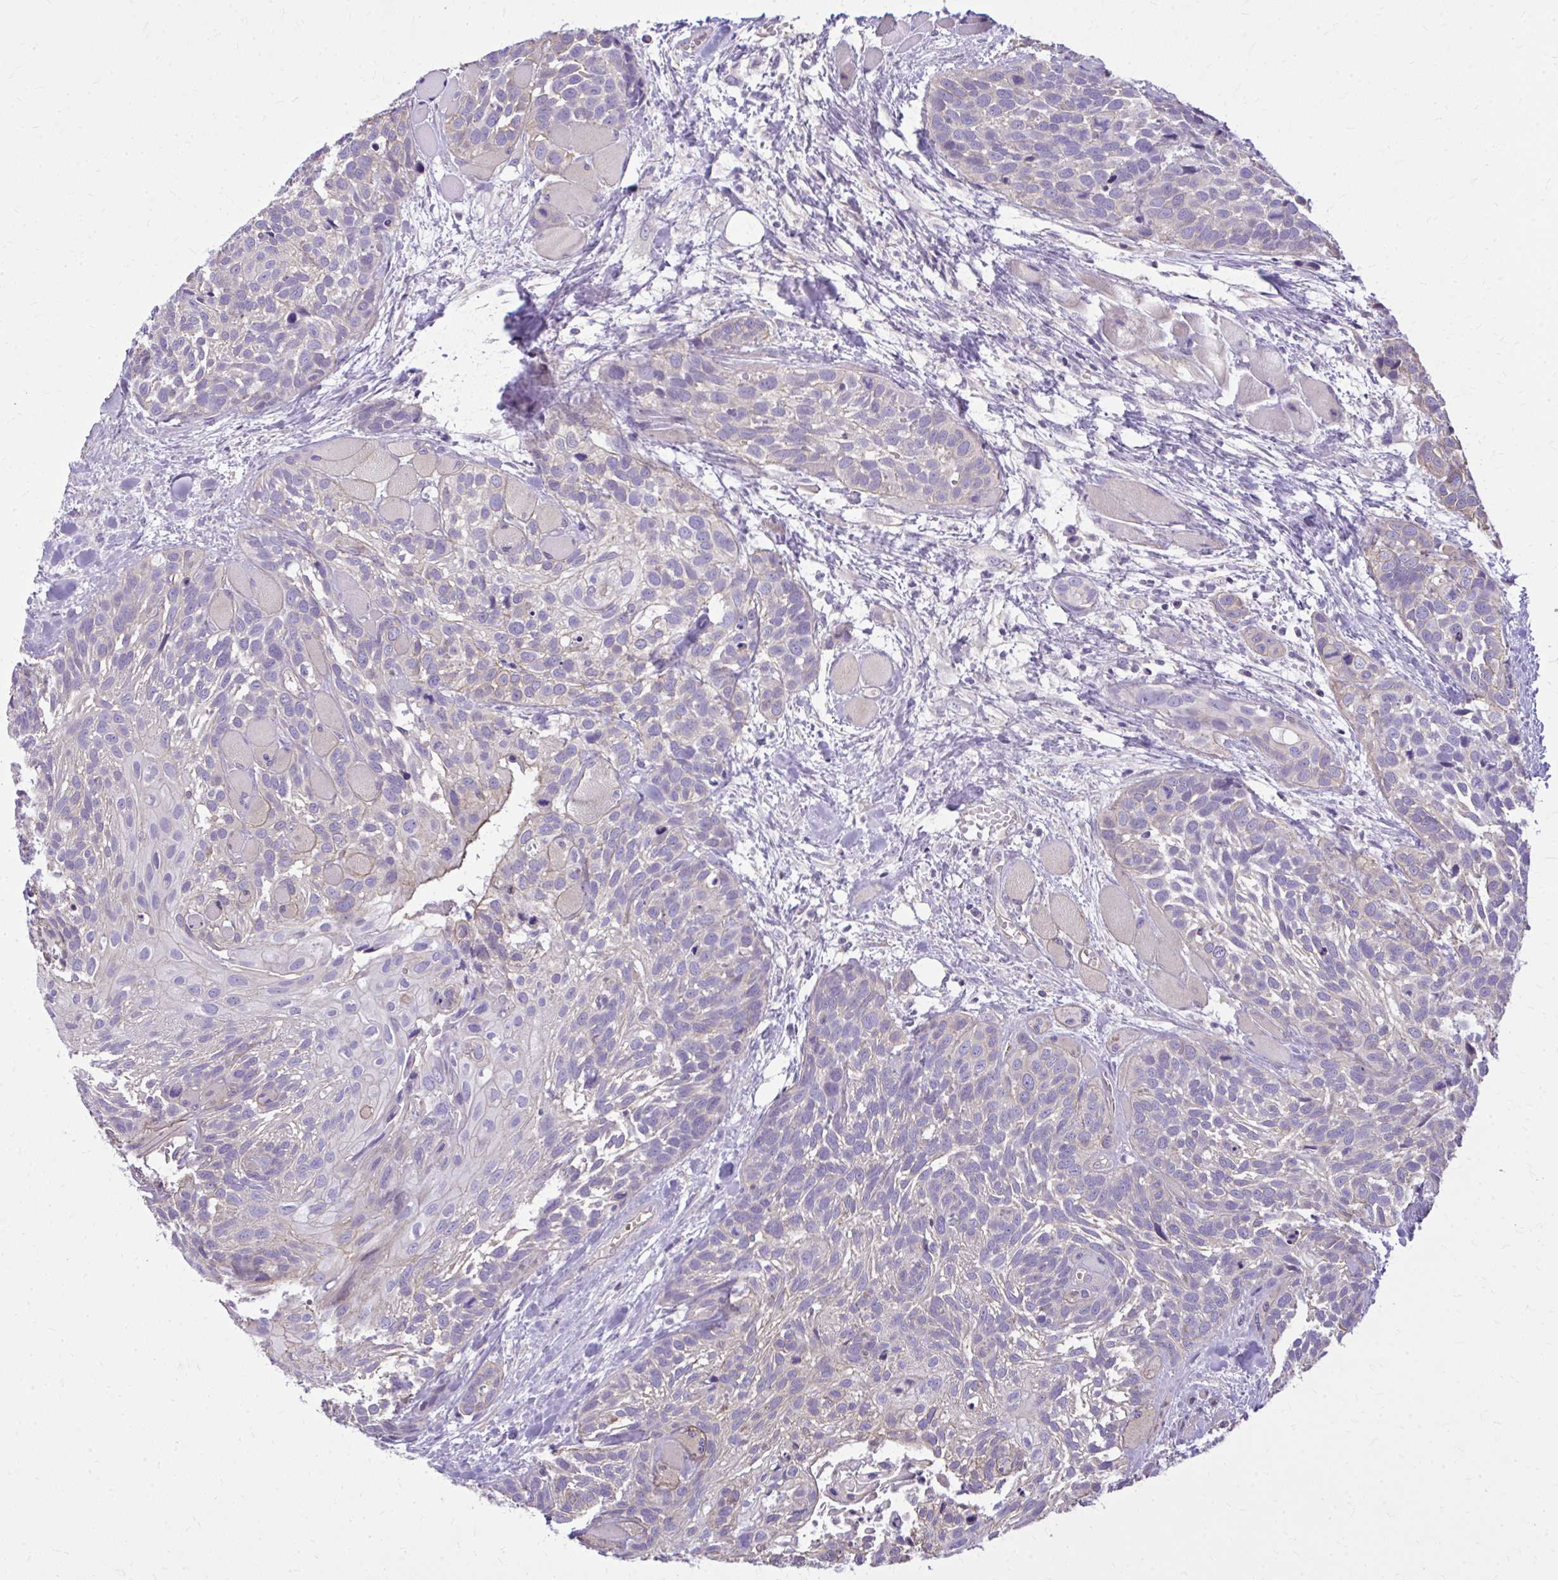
{"staining": {"intensity": "negative", "quantity": "none", "location": "none"}, "tissue": "head and neck cancer", "cell_type": "Tumor cells", "image_type": "cancer", "snomed": [{"axis": "morphology", "description": "Squamous cell carcinoma, NOS"}, {"axis": "topography", "description": "Head-Neck"}], "caption": "There is no significant expression in tumor cells of head and neck cancer.", "gene": "RUNDC3B", "patient": {"sex": "female", "age": 50}}